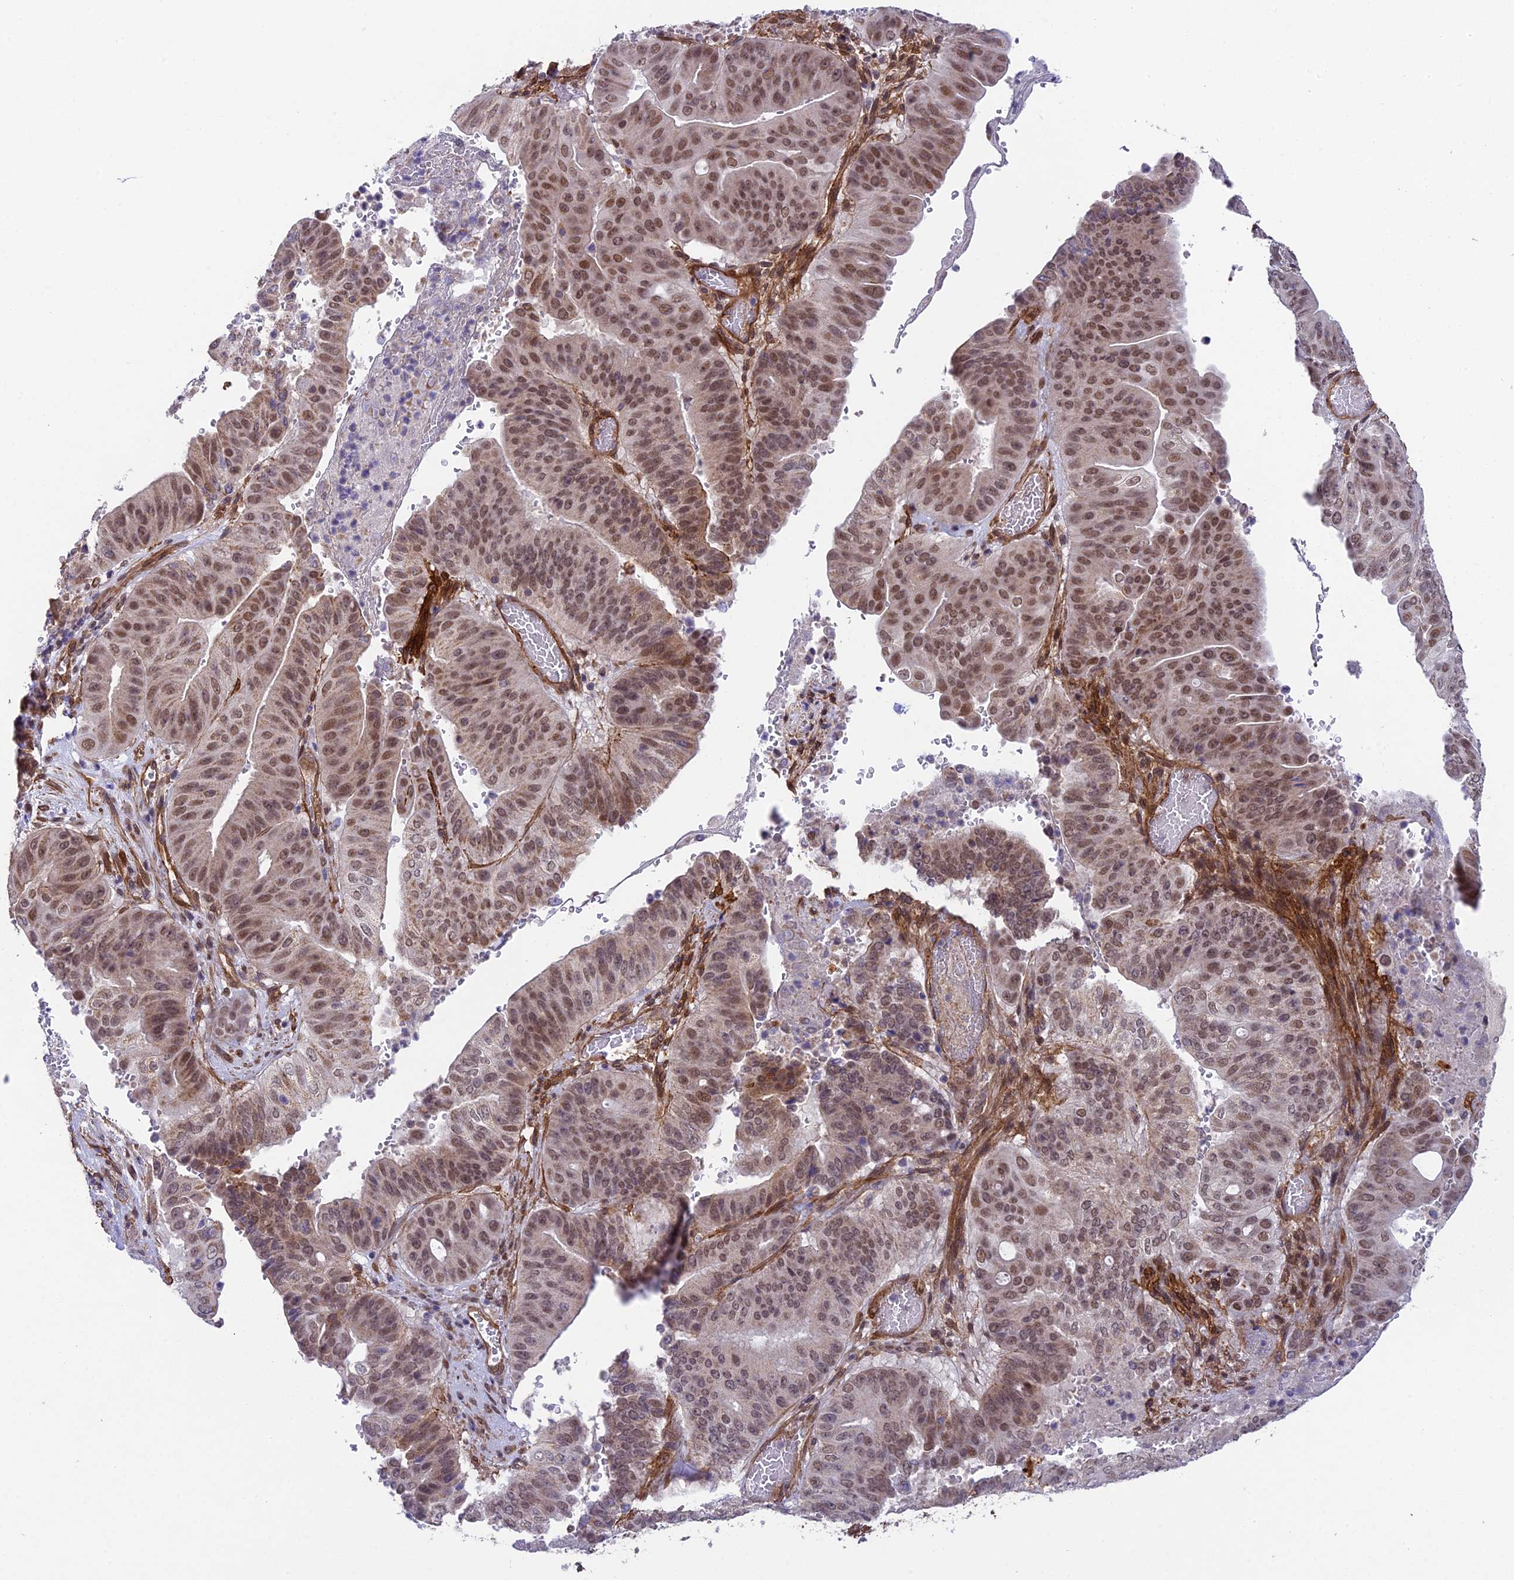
{"staining": {"intensity": "moderate", "quantity": "25%-75%", "location": "nuclear"}, "tissue": "pancreatic cancer", "cell_type": "Tumor cells", "image_type": "cancer", "snomed": [{"axis": "morphology", "description": "Adenocarcinoma, NOS"}, {"axis": "topography", "description": "Pancreas"}], "caption": "This micrograph exhibits pancreatic adenocarcinoma stained with immunohistochemistry to label a protein in brown. The nuclear of tumor cells show moderate positivity for the protein. Nuclei are counter-stained blue.", "gene": "TNS1", "patient": {"sex": "female", "age": 77}}